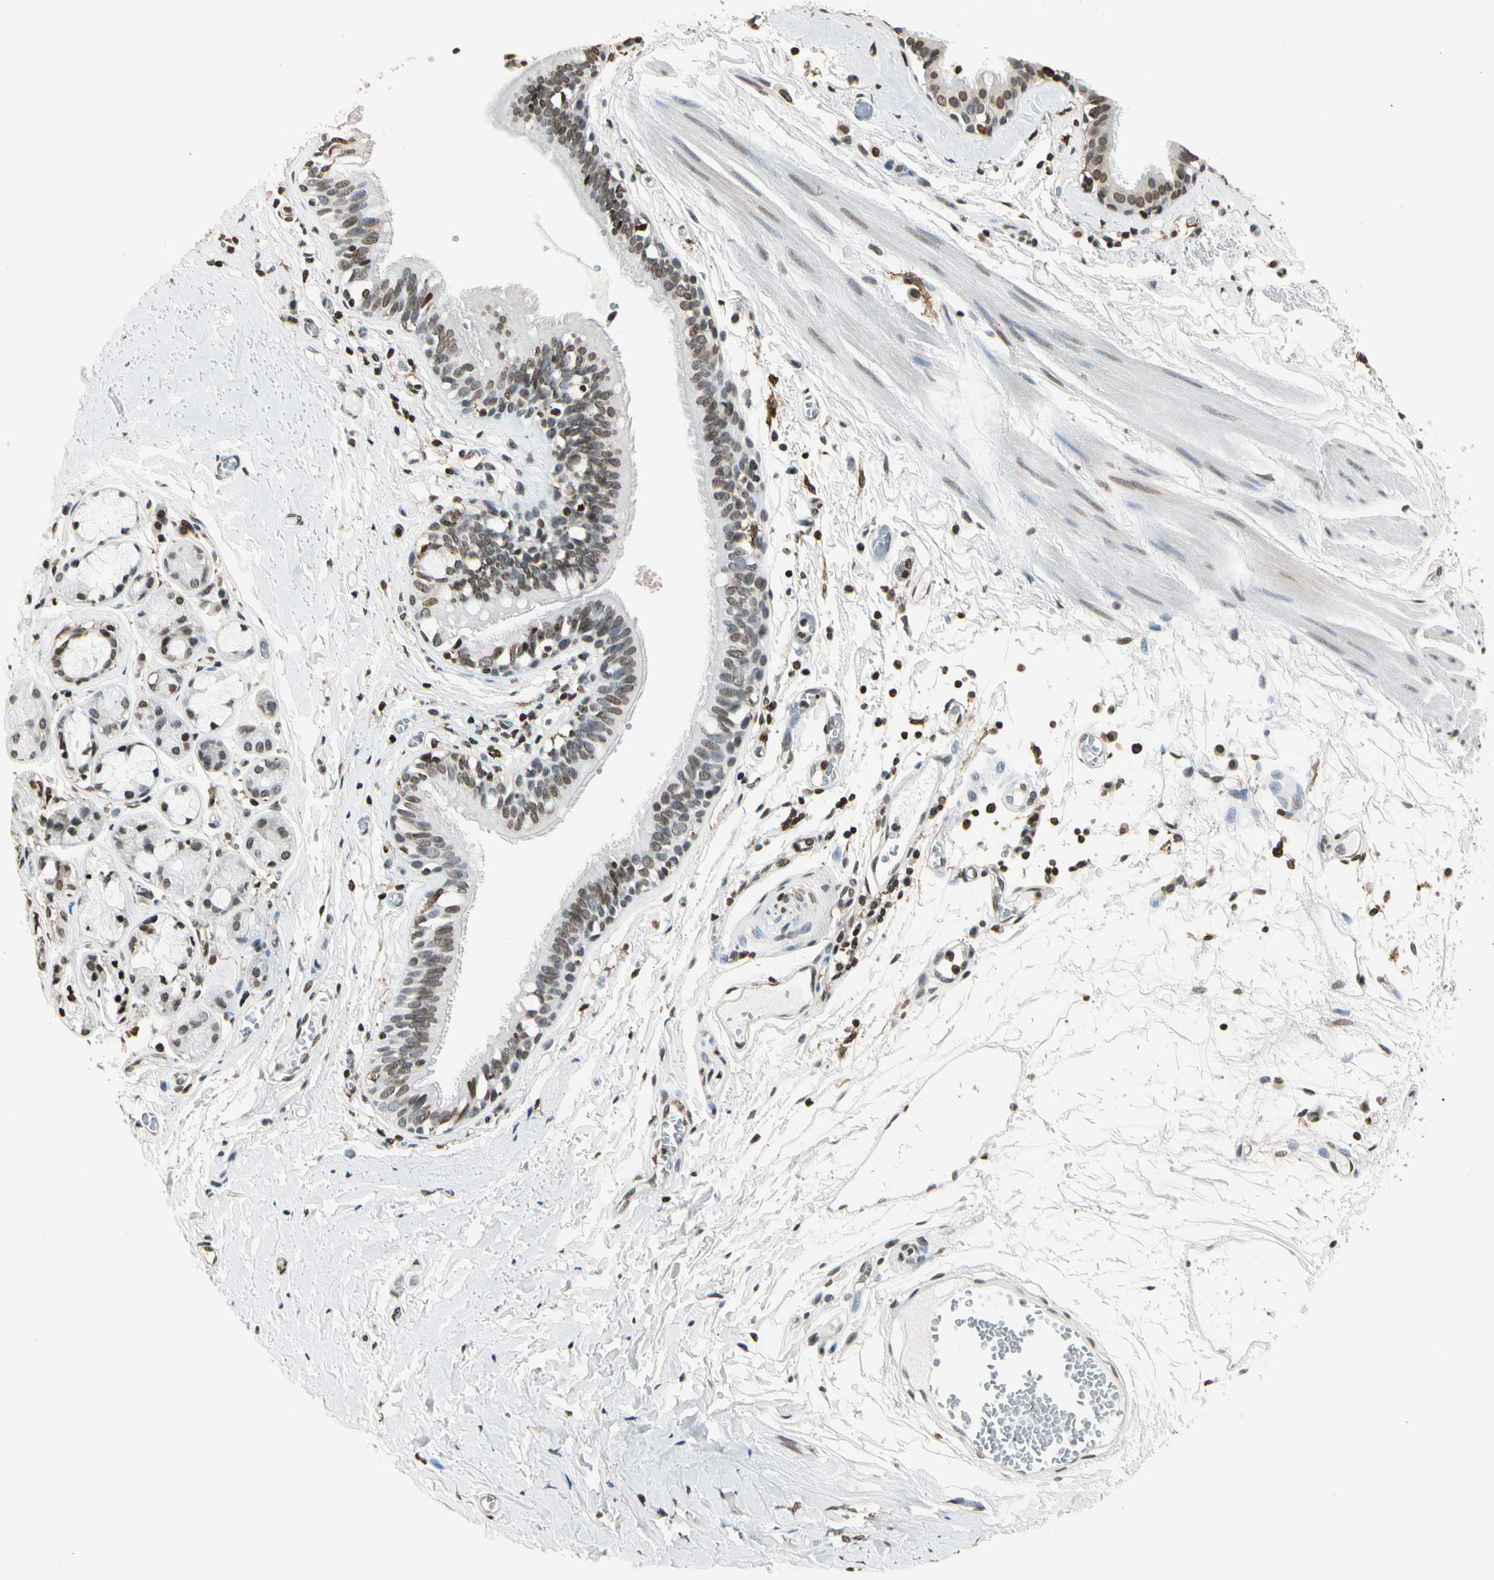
{"staining": {"intensity": "moderate", "quantity": "25%-75%", "location": "nuclear"}, "tissue": "bronchus", "cell_type": "Respiratory epithelial cells", "image_type": "normal", "snomed": [{"axis": "morphology", "description": "Normal tissue, NOS"}, {"axis": "topography", "description": "Bronchus"}, {"axis": "topography", "description": "Lung"}], "caption": "Human bronchus stained with a brown dye demonstrates moderate nuclear positive staining in about 25%-75% of respiratory epithelial cells.", "gene": "FER", "patient": {"sex": "female", "age": 56}}